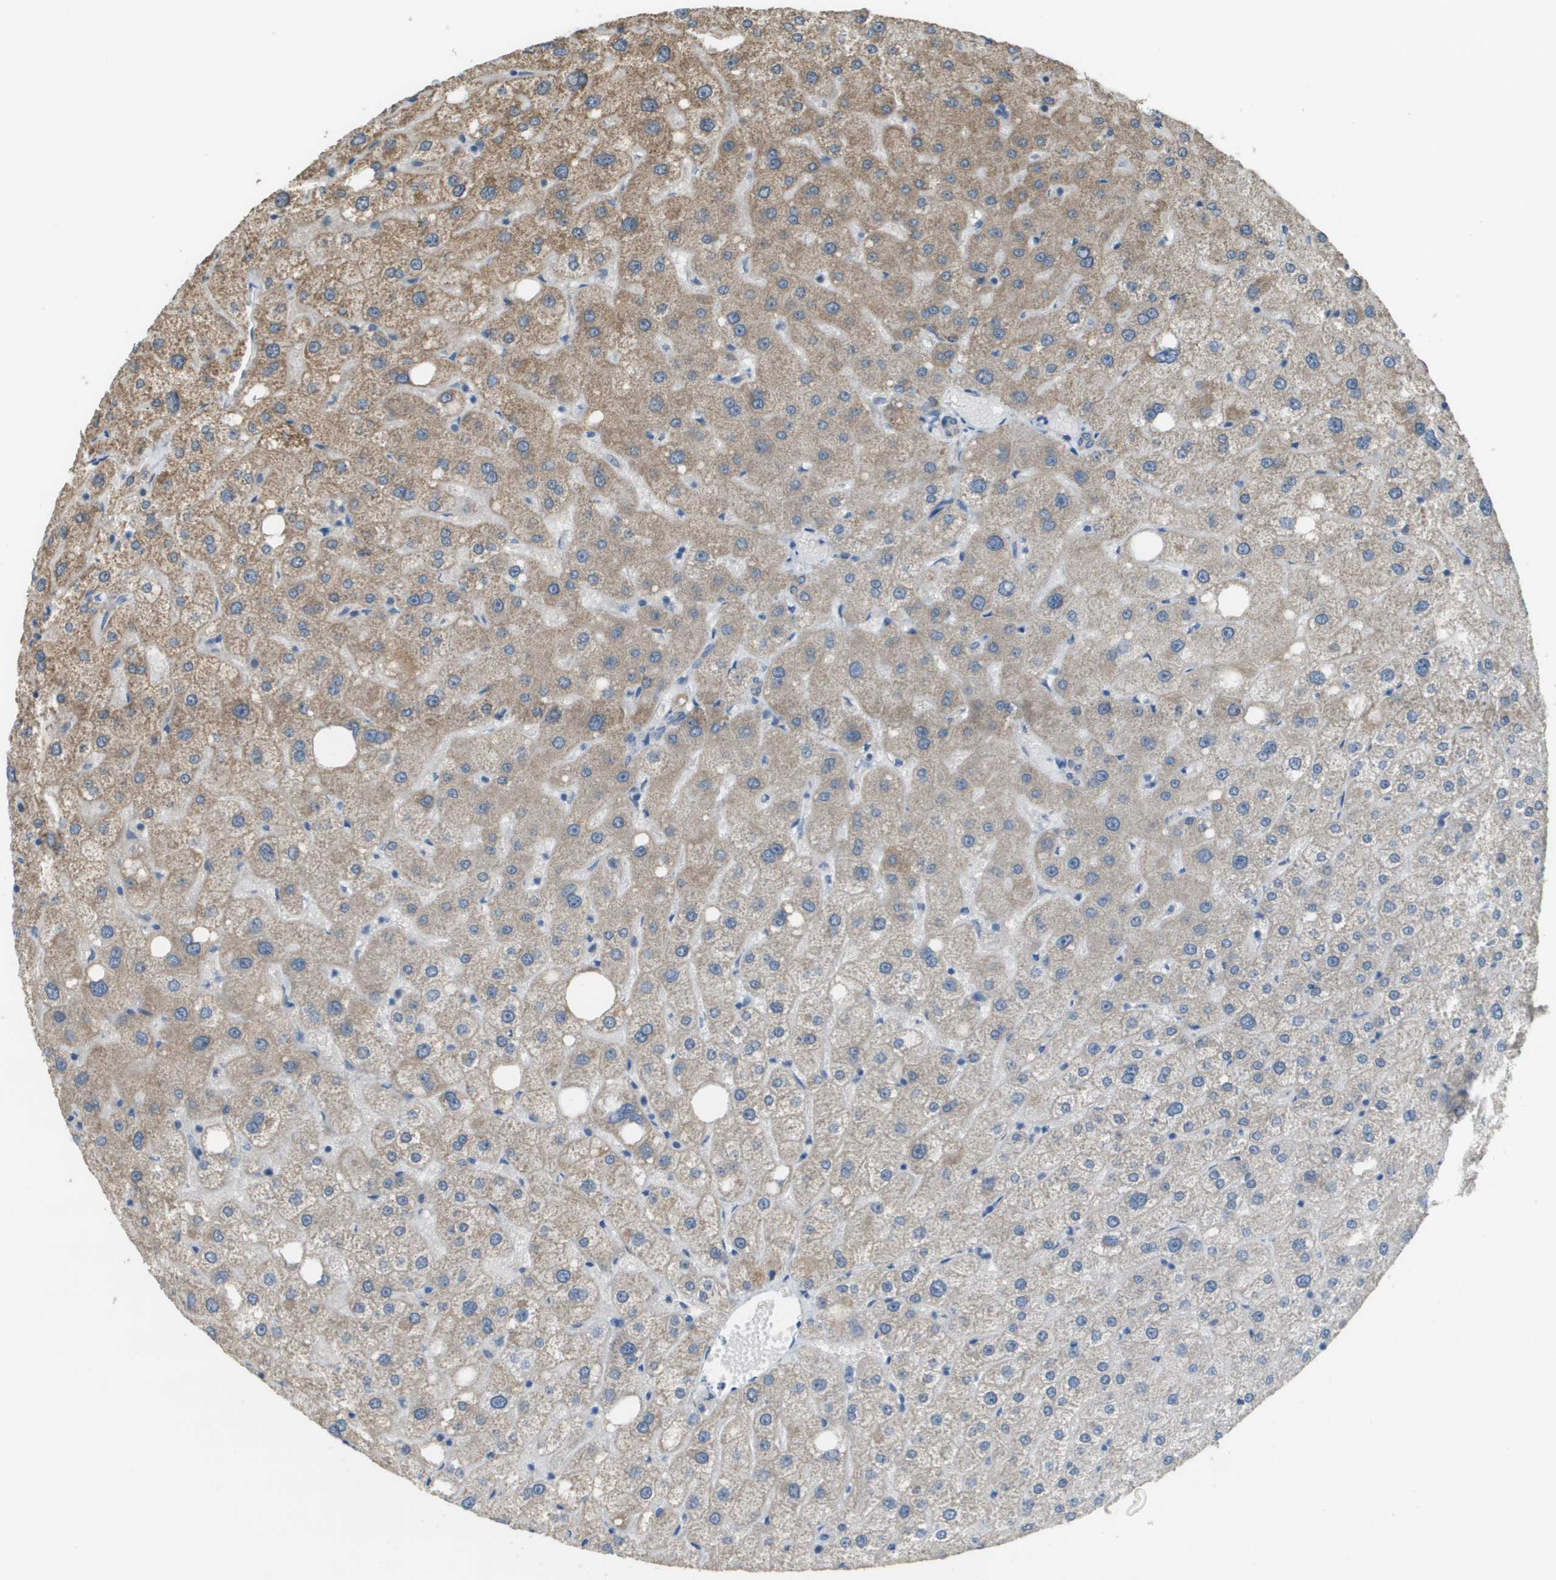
{"staining": {"intensity": "weak", "quantity": "<25%", "location": "cytoplasmic/membranous"}, "tissue": "liver", "cell_type": "Cholangiocytes", "image_type": "normal", "snomed": [{"axis": "morphology", "description": "Normal tissue, NOS"}, {"axis": "topography", "description": "Liver"}], "caption": "The photomicrograph displays no staining of cholangiocytes in normal liver. (Brightfield microscopy of DAB (3,3'-diaminobenzidine) IHC at high magnification).", "gene": "FH", "patient": {"sex": "male", "age": 73}}